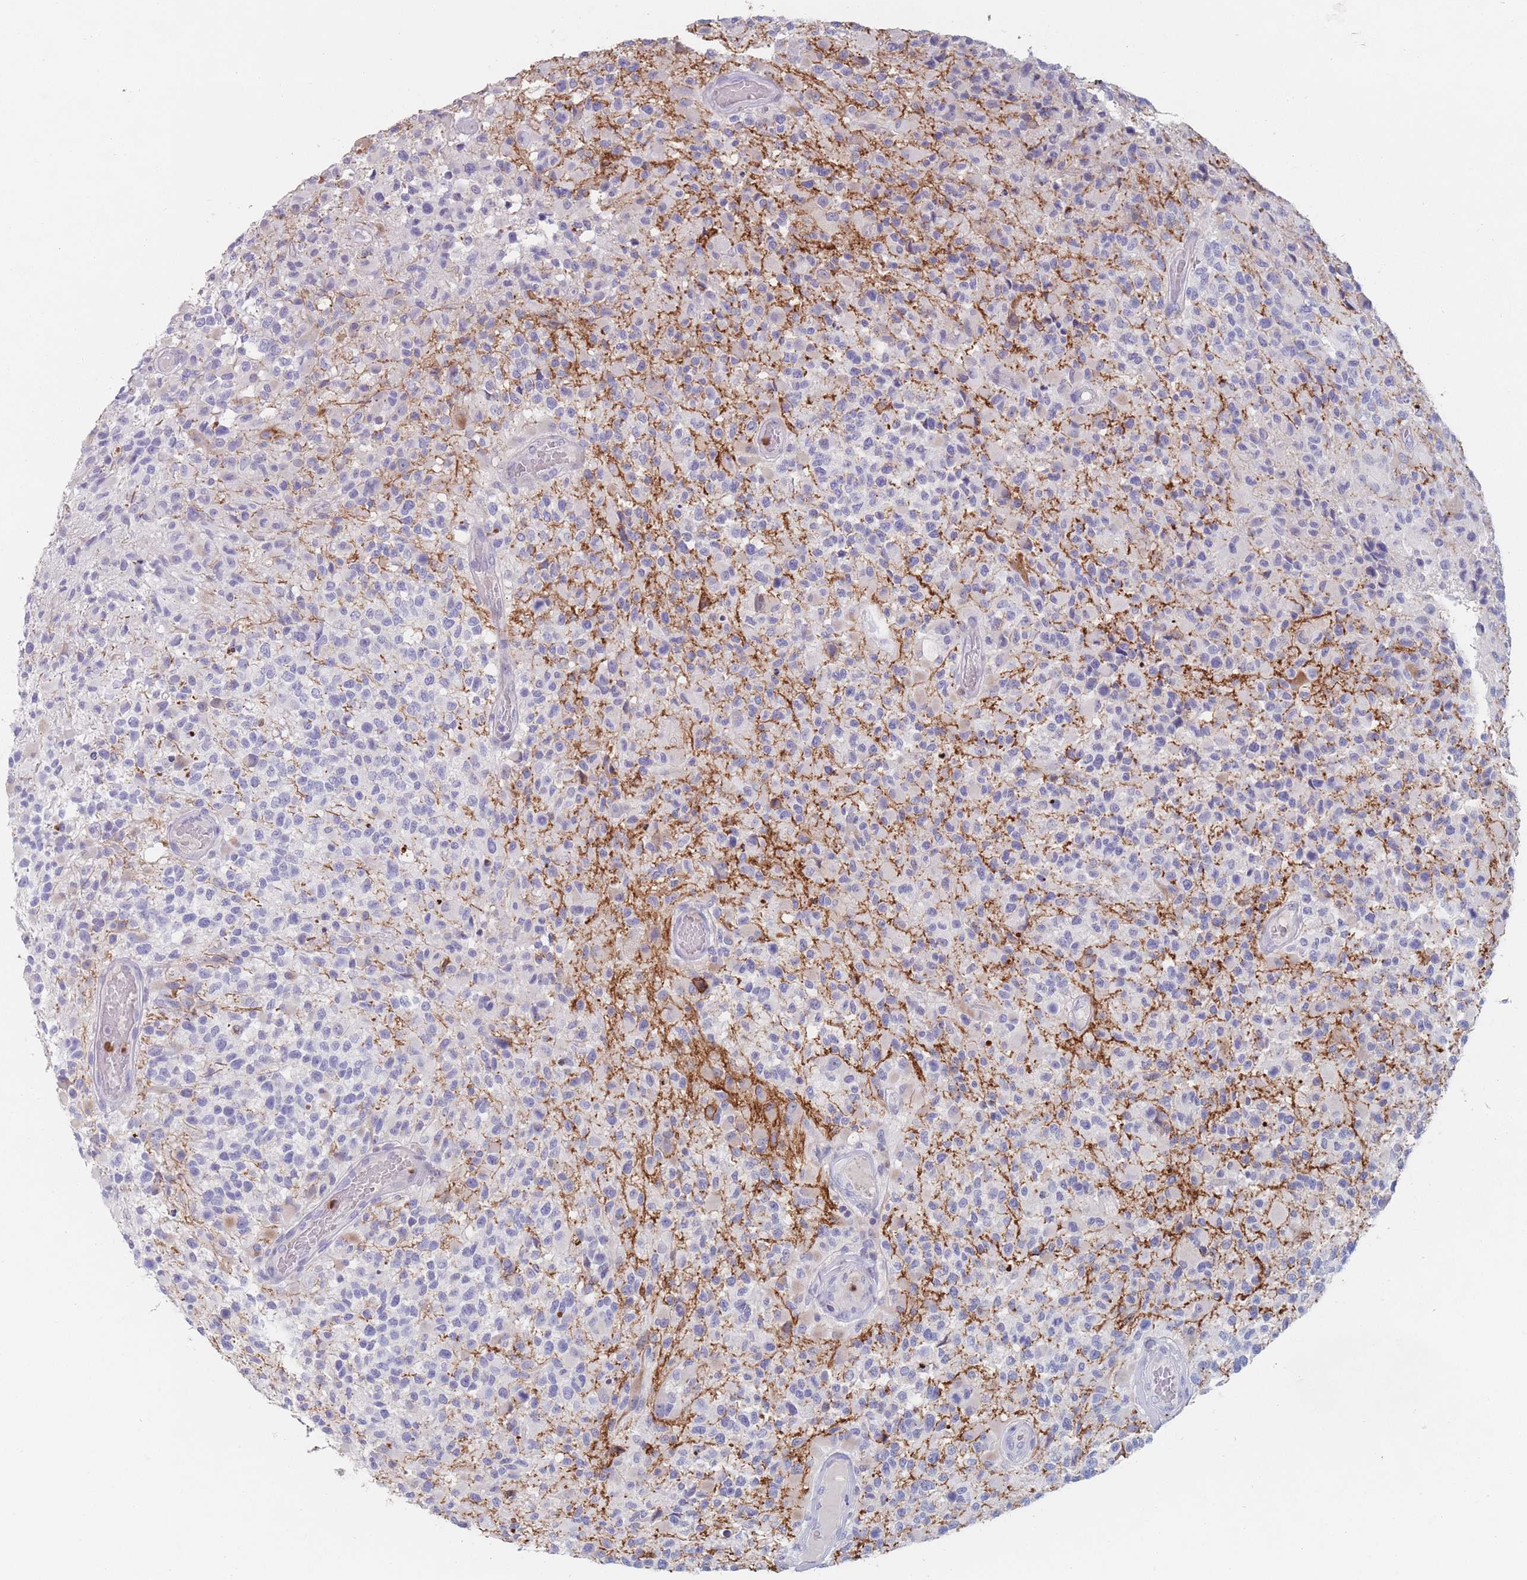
{"staining": {"intensity": "negative", "quantity": "none", "location": "none"}, "tissue": "glioma", "cell_type": "Tumor cells", "image_type": "cancer", "snomed": [{"axis": "morphology", "description": "Glioma, malignant, High grade"}, {"axis": "morphology", "description": "Glioblastoma, NOS"}, {"axis": "topography", "description": "Brain"}], "caption": "Immunohistochemistry (IHC) image of neoplastic tissue: high-grade glioma (malignant) stained with DAB exhibits no significant protein positivity in tumor cells. The staining is performed using DAB (3,3'-diaminobenzidine) brown chromogen with nuclei counter-stained in using hematoxylin.", "gene": "ATP1A3", "patient": {"sex": "male", "age": 60}}